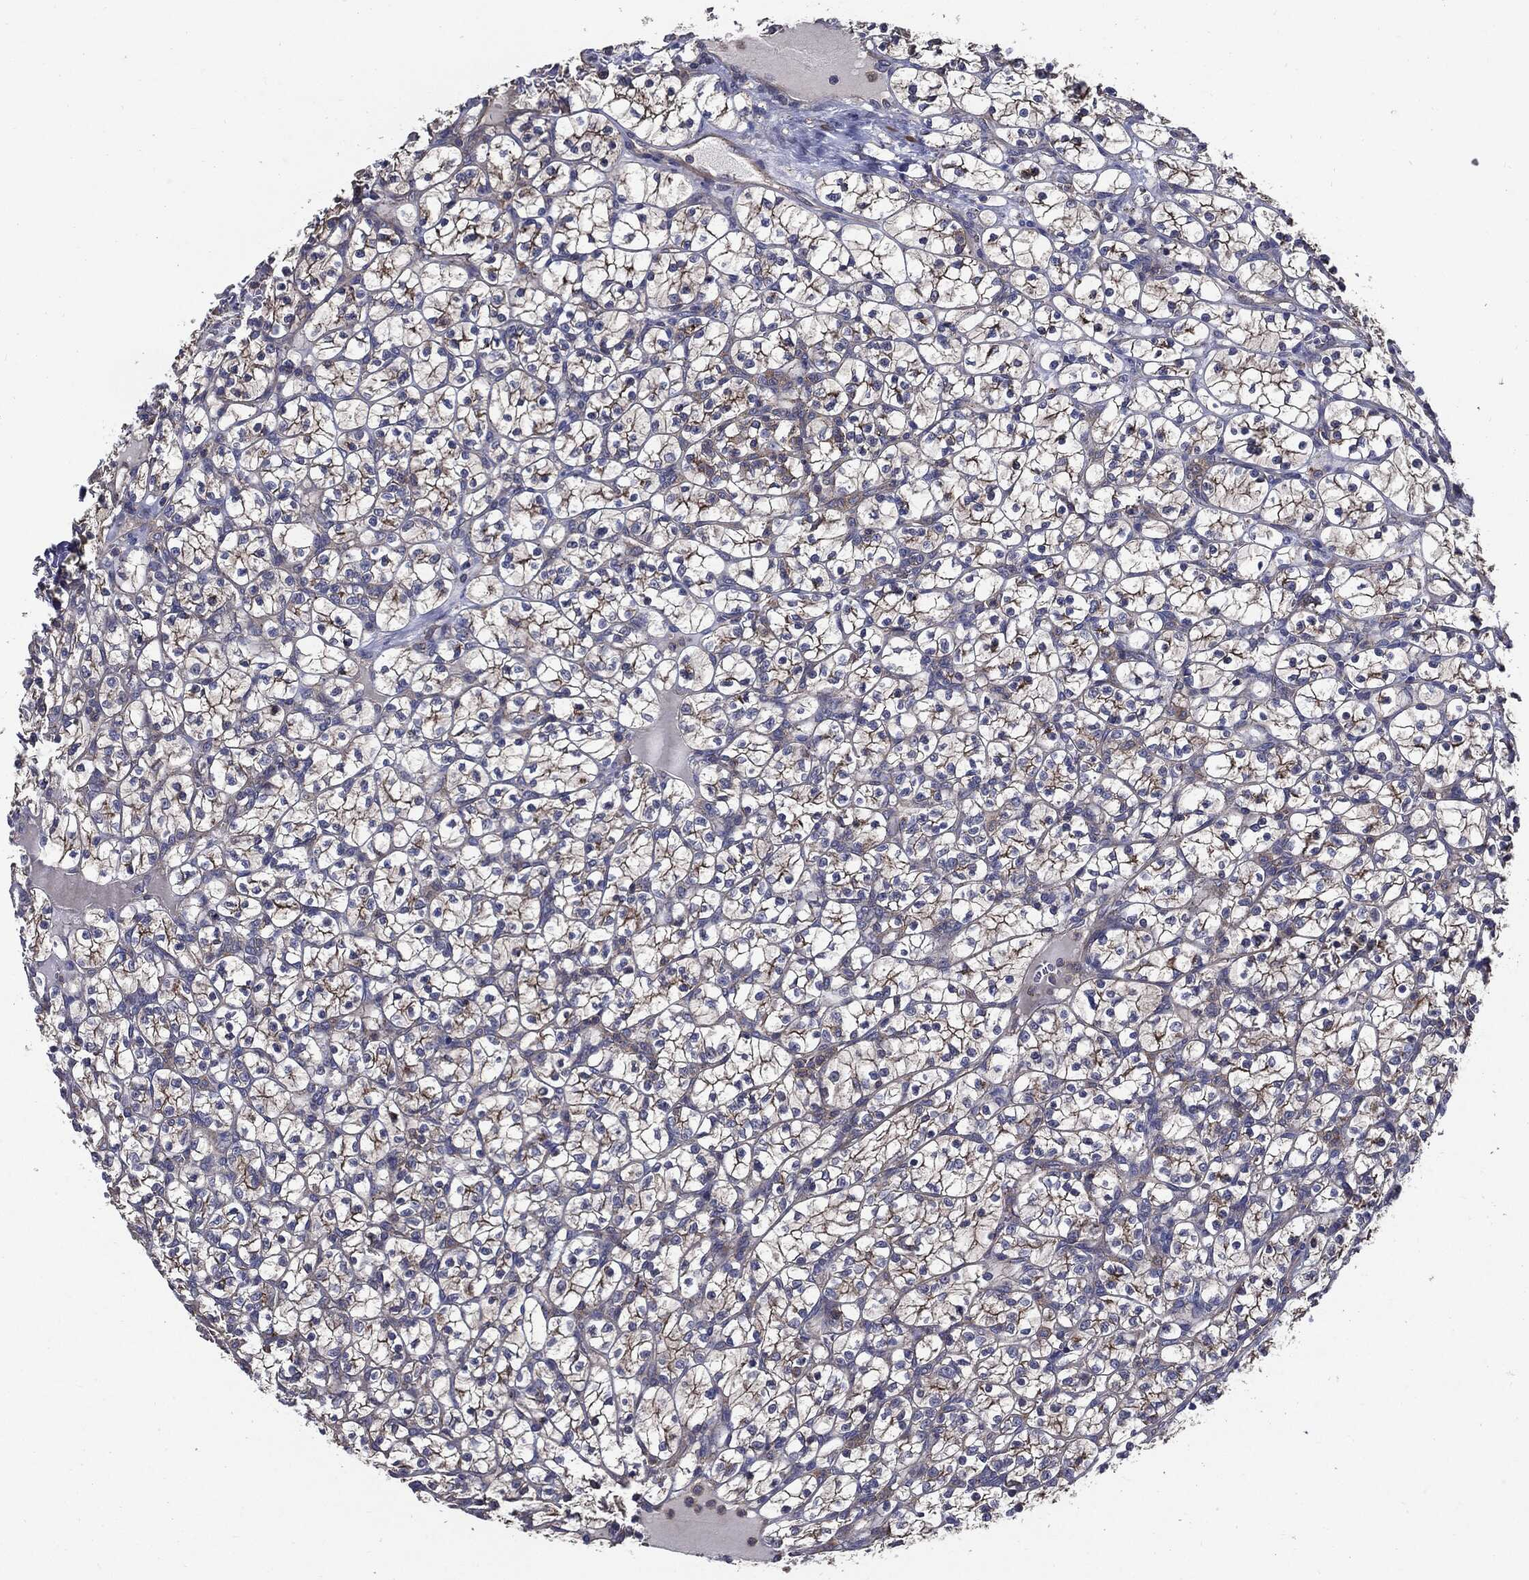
{"staining": {"intensity": "weak", "quantity": "<25%", "location": "cytoplasmic/membranous"}, "tissue": "renal cancer", "cell_type": "Tumor cells", "image_type": "cancer", "snomed": [{"axis": "morphology", "description": "Adenocarcinoma, NOS"}, {"axis": "topography", "description": "Kidney"}], "caption": "Tumor cells are negative for protein expression in human renal adenocarcinoma. (DAB IHC visualized using brightfield microscopy, high magnification).", "gene": "PDCD6IP", "patient": {"sex": "female", "age": 89}}